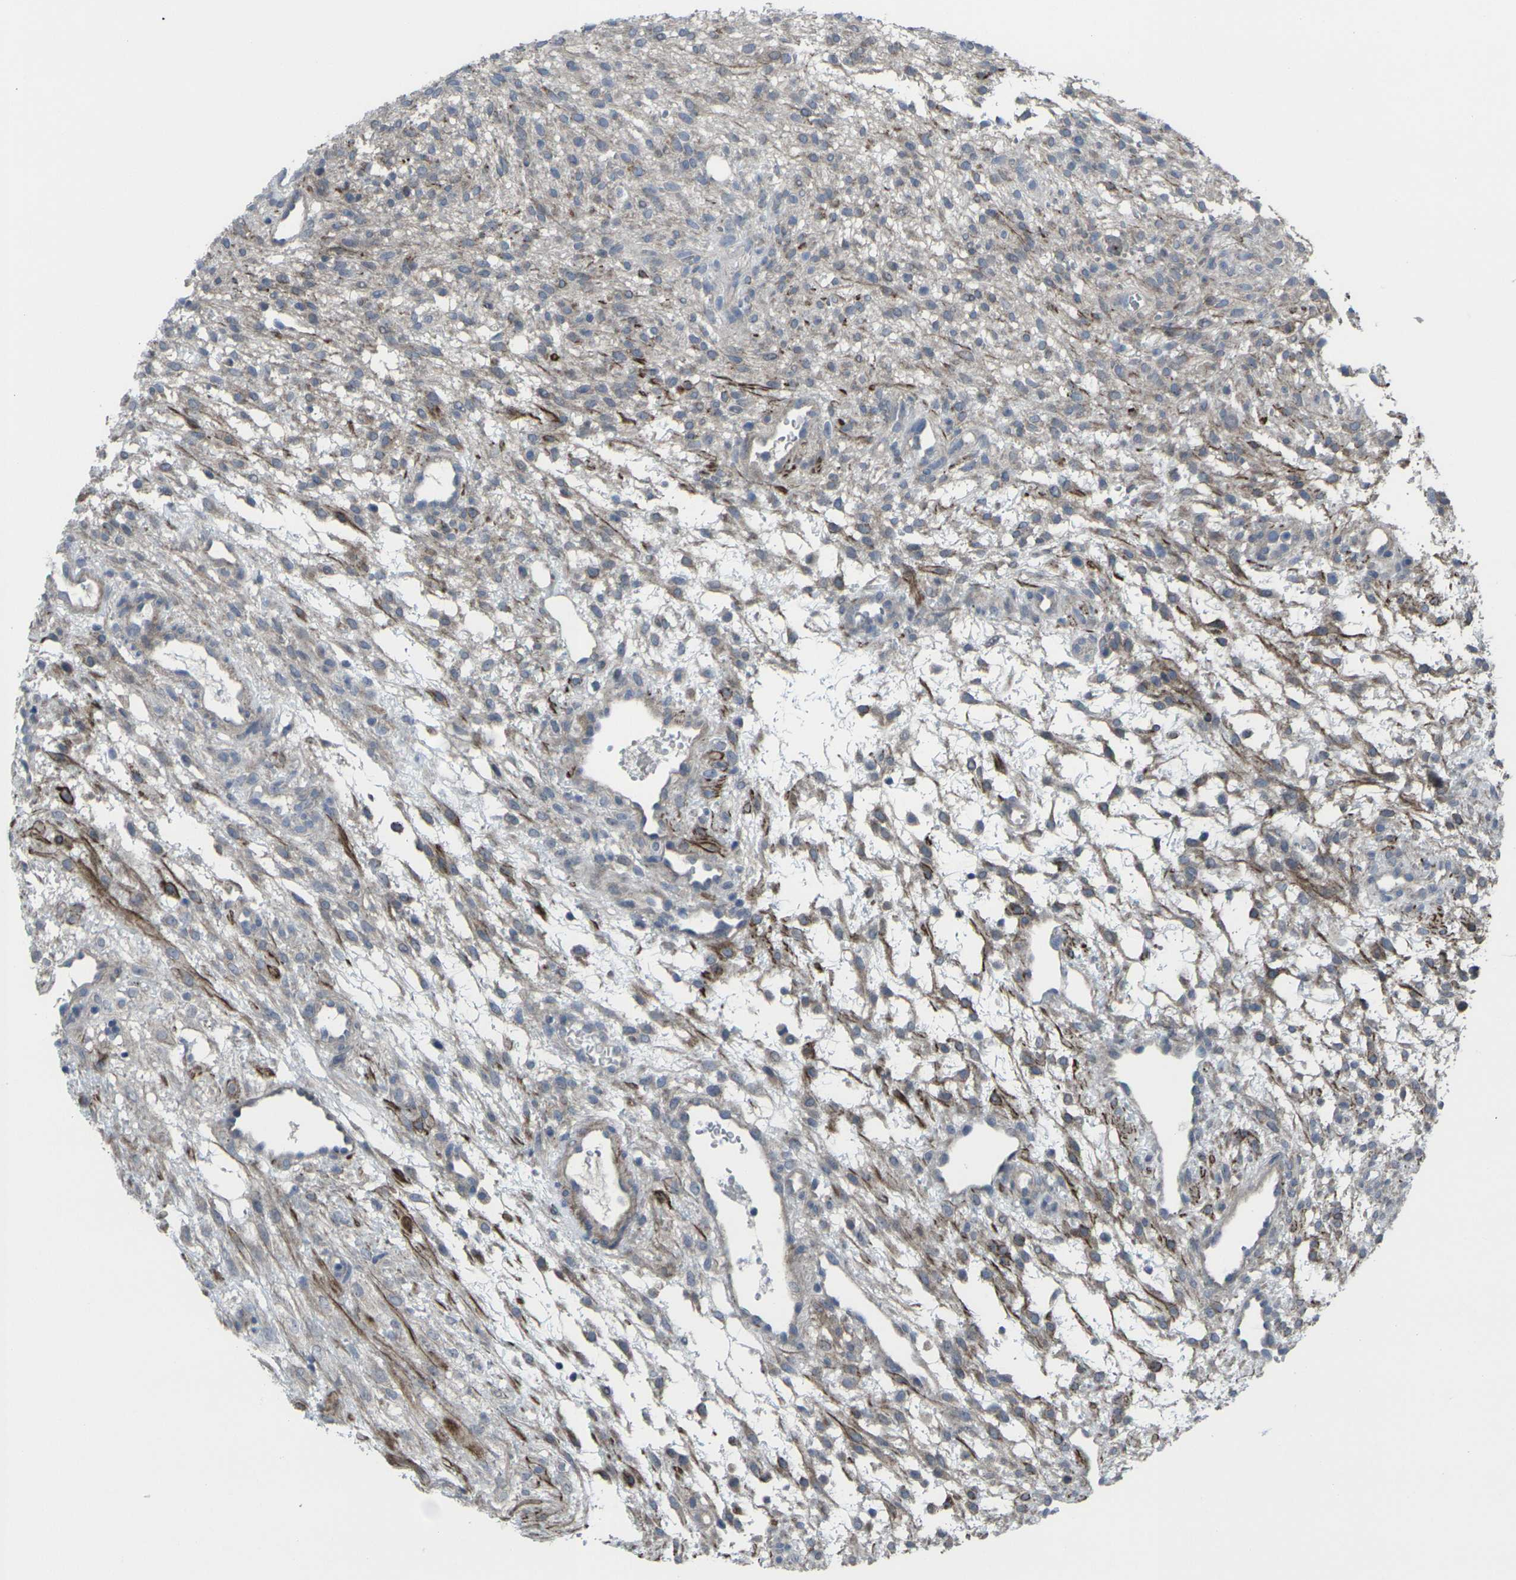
{"staining": {"intensity": "strong", "quantity": "<25%", "location": "cytoplasmic/membranous"}, "tissue": "ovary", "cell_type": "Ovarian stroma cells", "image_type": "normal", "snomed": [{"axis": "morphology", "description": "Normal tissue, NOS"}, {"axis": "morphology", "description": "Cyst, NOS"}, {"axis": "topography", "description": "Ovary"}], "caption": "Ovarian stroma cells reveal strong cytoplasmic/membranous positivity in approximately <25% of cells in unremarkable ovary.", "gene": "CCR10", "patient": {"sex": "female", "age": 18}}